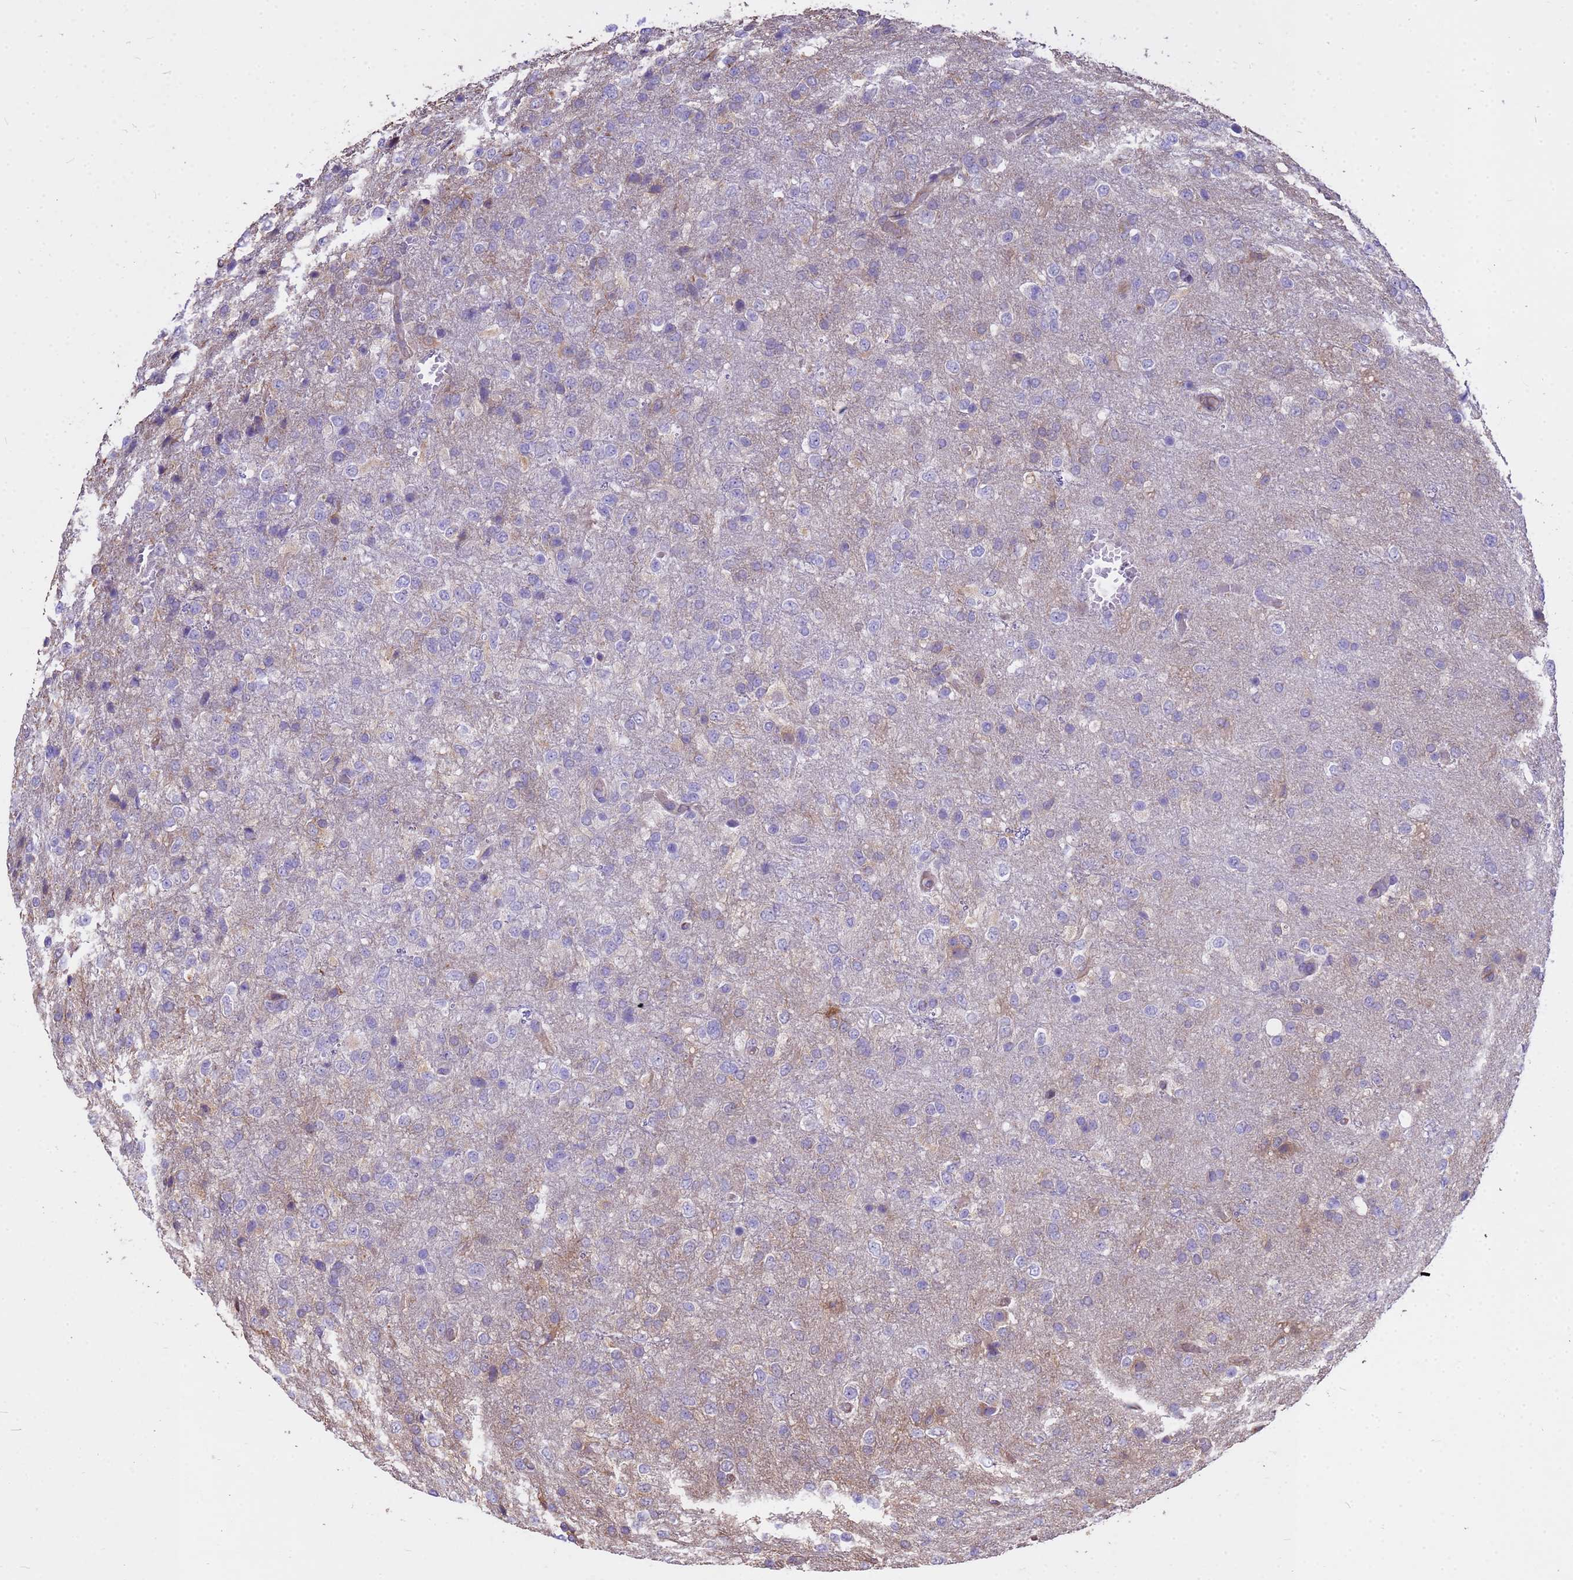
{"staining": {"intensity": "negative", "quantity": "none", "location": "none"}, "tissue": "glioma", "cell_type": "Tumor cells", "image_type": "cancer", "snomed": [{"axis": "morphology", "description": "Glioma, malignant, High grade"}, {"axis": "topography", "description": "Brain"}], "caption": "A high-resolution micrograph shows immunohistochemistry (IHC) staining of glioma, which reveals no significant expression in tumor cells.", "gene": "TCEAL3", "patient": {"sex": "female", "age": 74}}